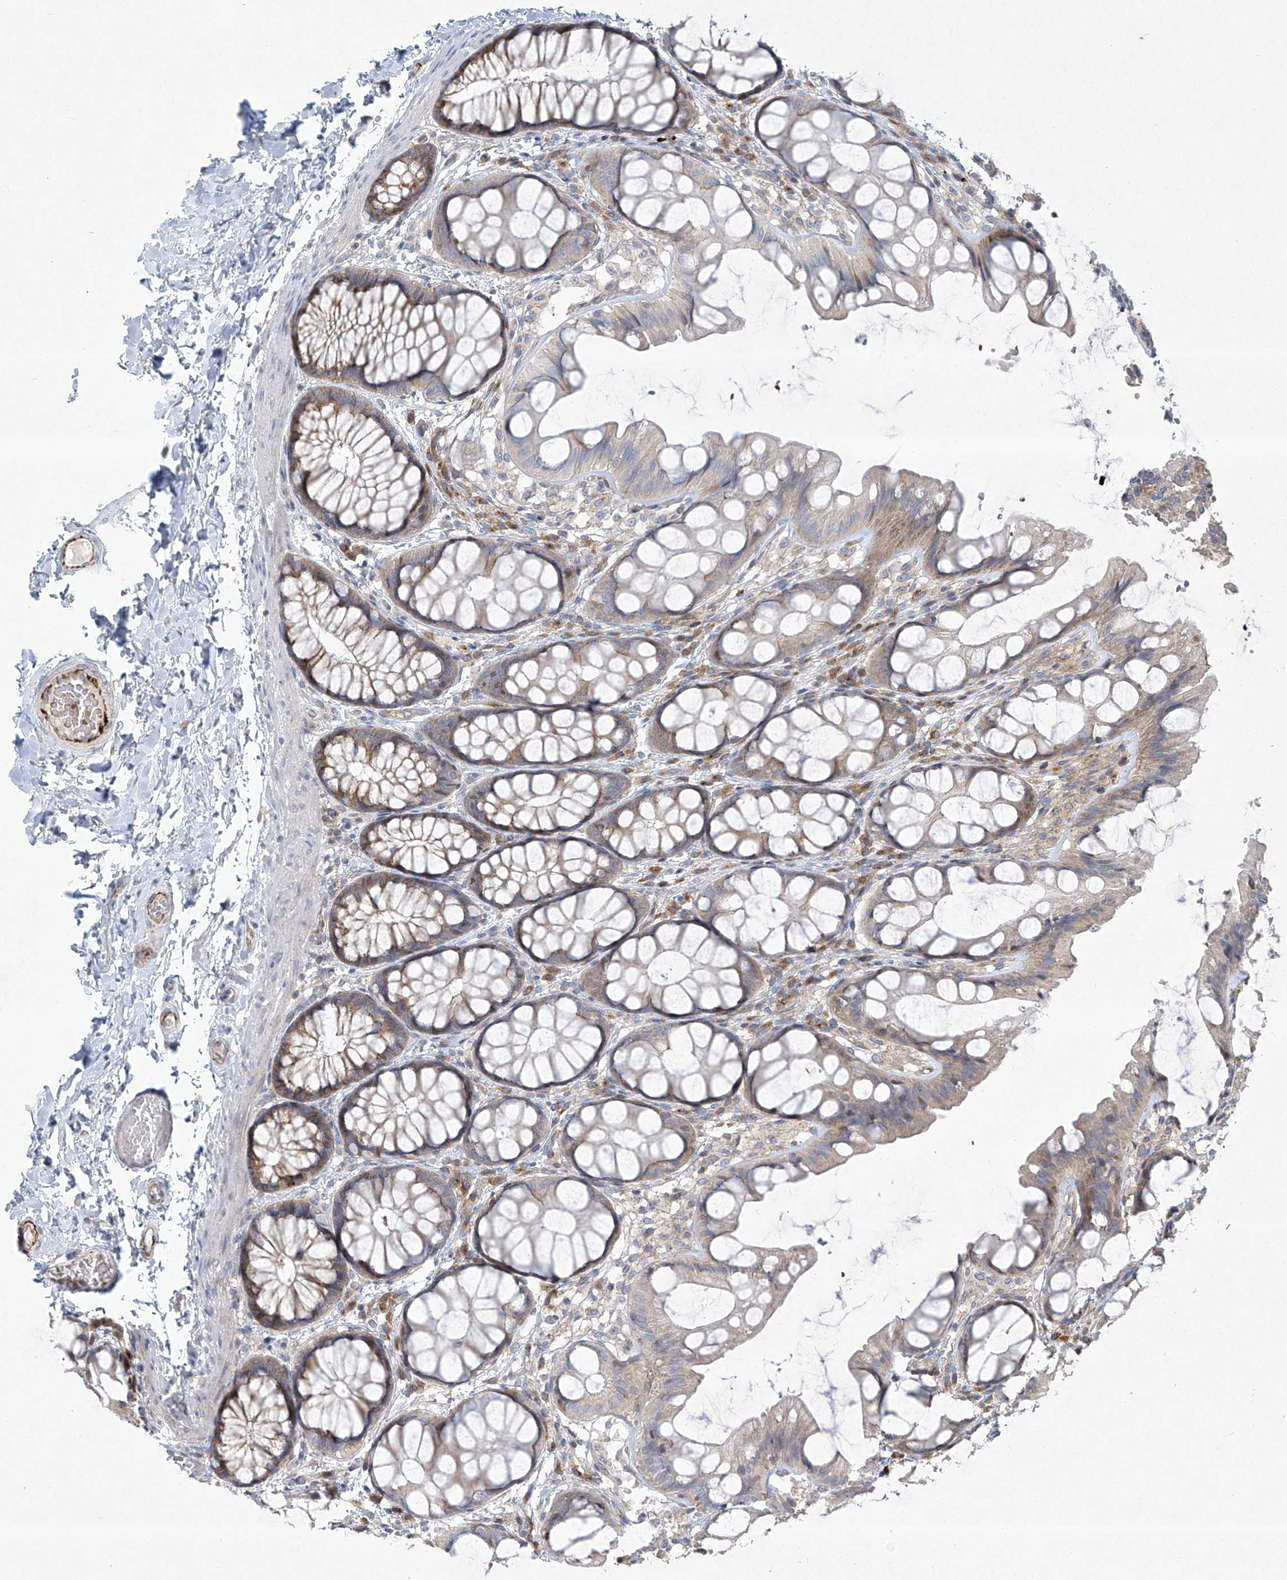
{"staining": {"intensity": "negative", "quantity": "none", "location": "none"}, "tissue": "colon", "cell_type": "Endothelial cells", "image_type": "normal", "snomed": [{"axis": "morphology", "description": "Normal tissue, NOS"}, {"axis": "topography", "description": "Colon"}], "caption": "Human colon stained for a protein using immunohistochemistry demonstrates no positivity in endothelial cells.", "gene": "TJAP1", "patient": {"sex": "male", "age": 47}}